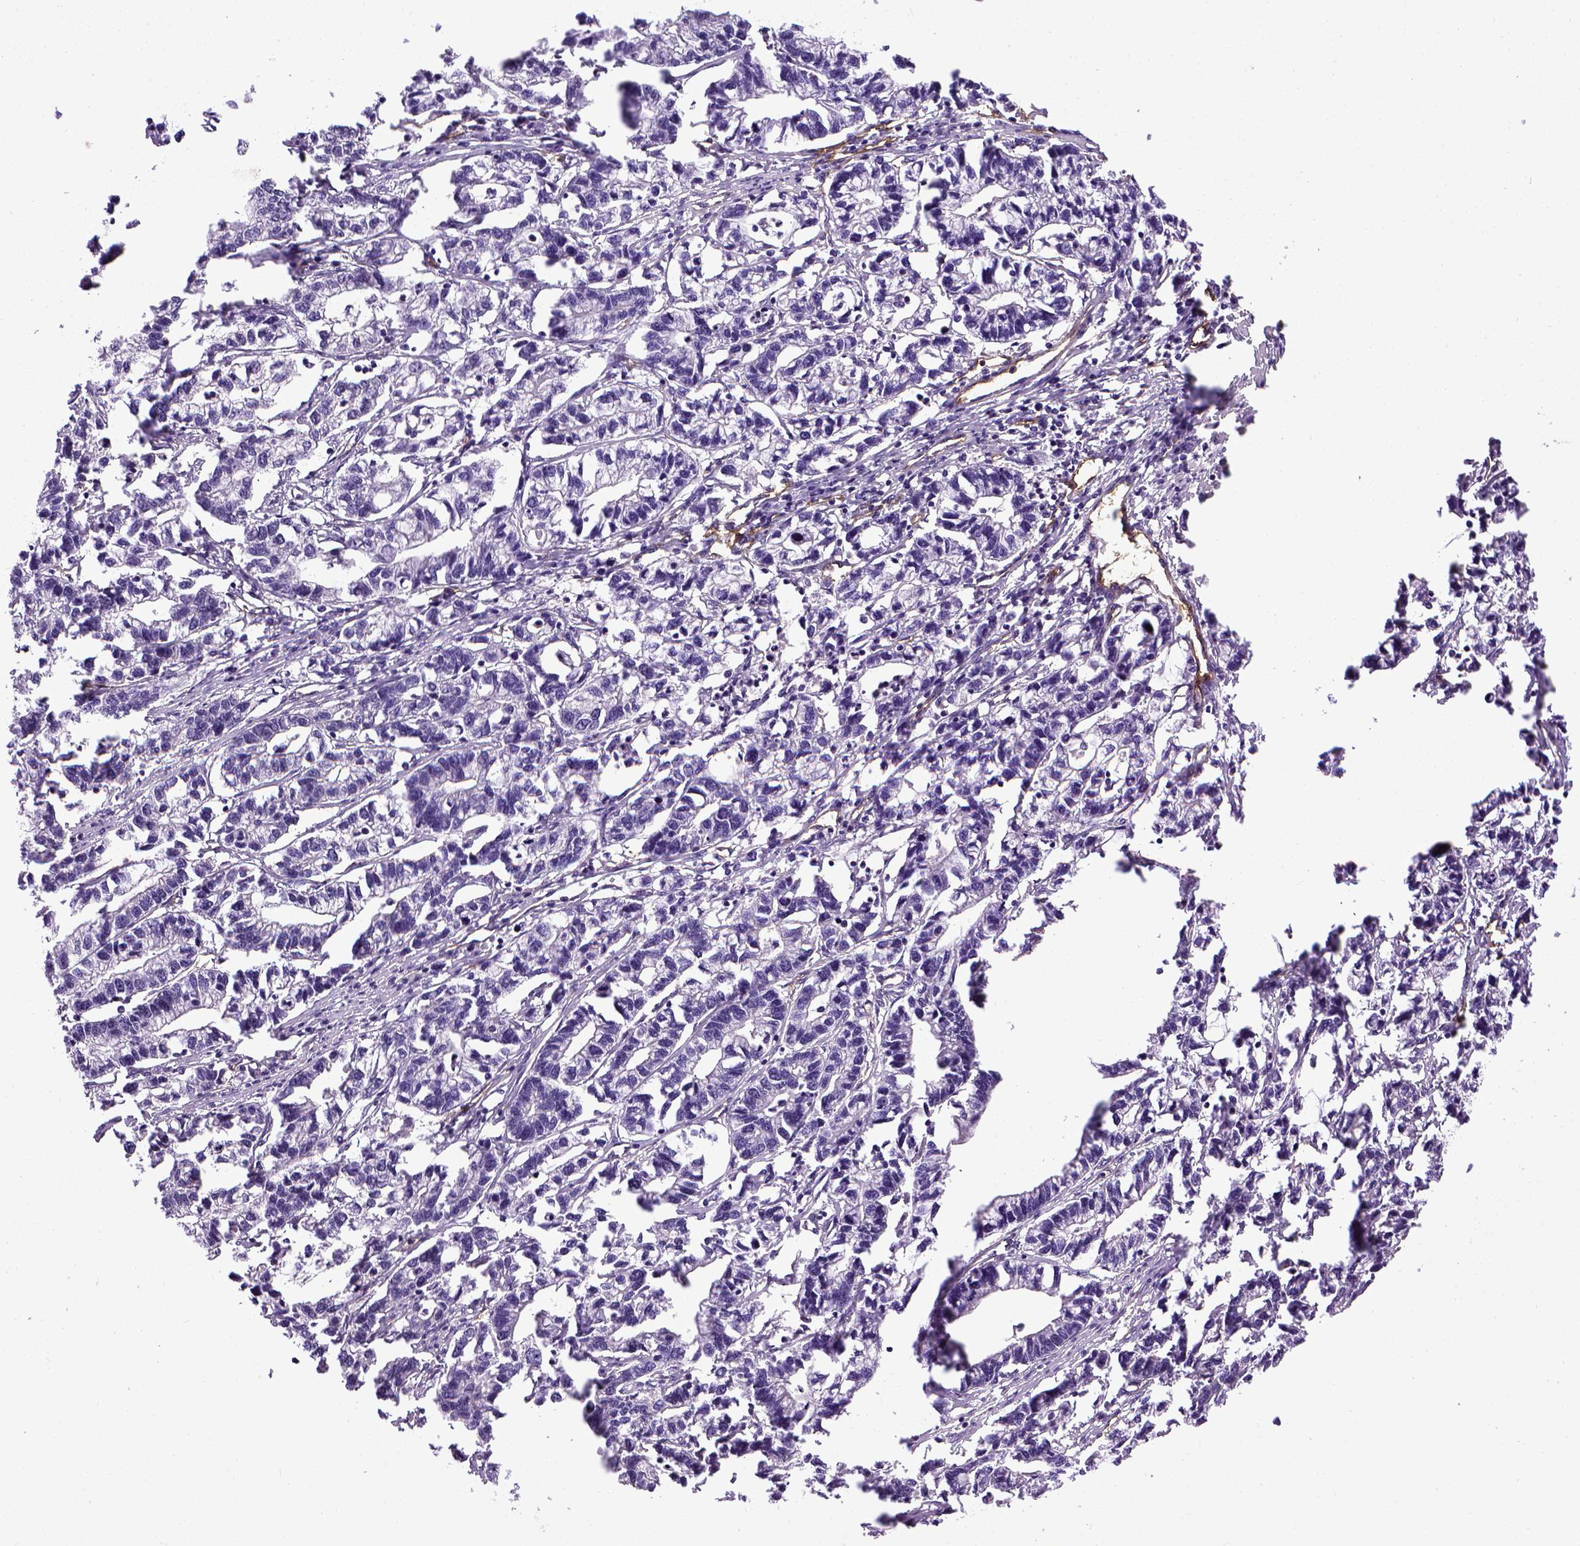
{"staining": {"intensity": "negative", "quantity": "none", "location": "none"}, "tissue": "stomach cancer", "cell_type": "Tumor cells", "image_type": "cancer", "snomed": [{"axis": "morphology", "description": "Adenocarcinoma, NOS"}, {"axis": "topography", "description": "Stomach"}], "caption": "Immunohistochemistry histopathology image of stomach cancer stained for a protein (brown), which displays no staining in tumor cells.", "gene": "ENG", "patient": {"sex": "male", "age": 83}}